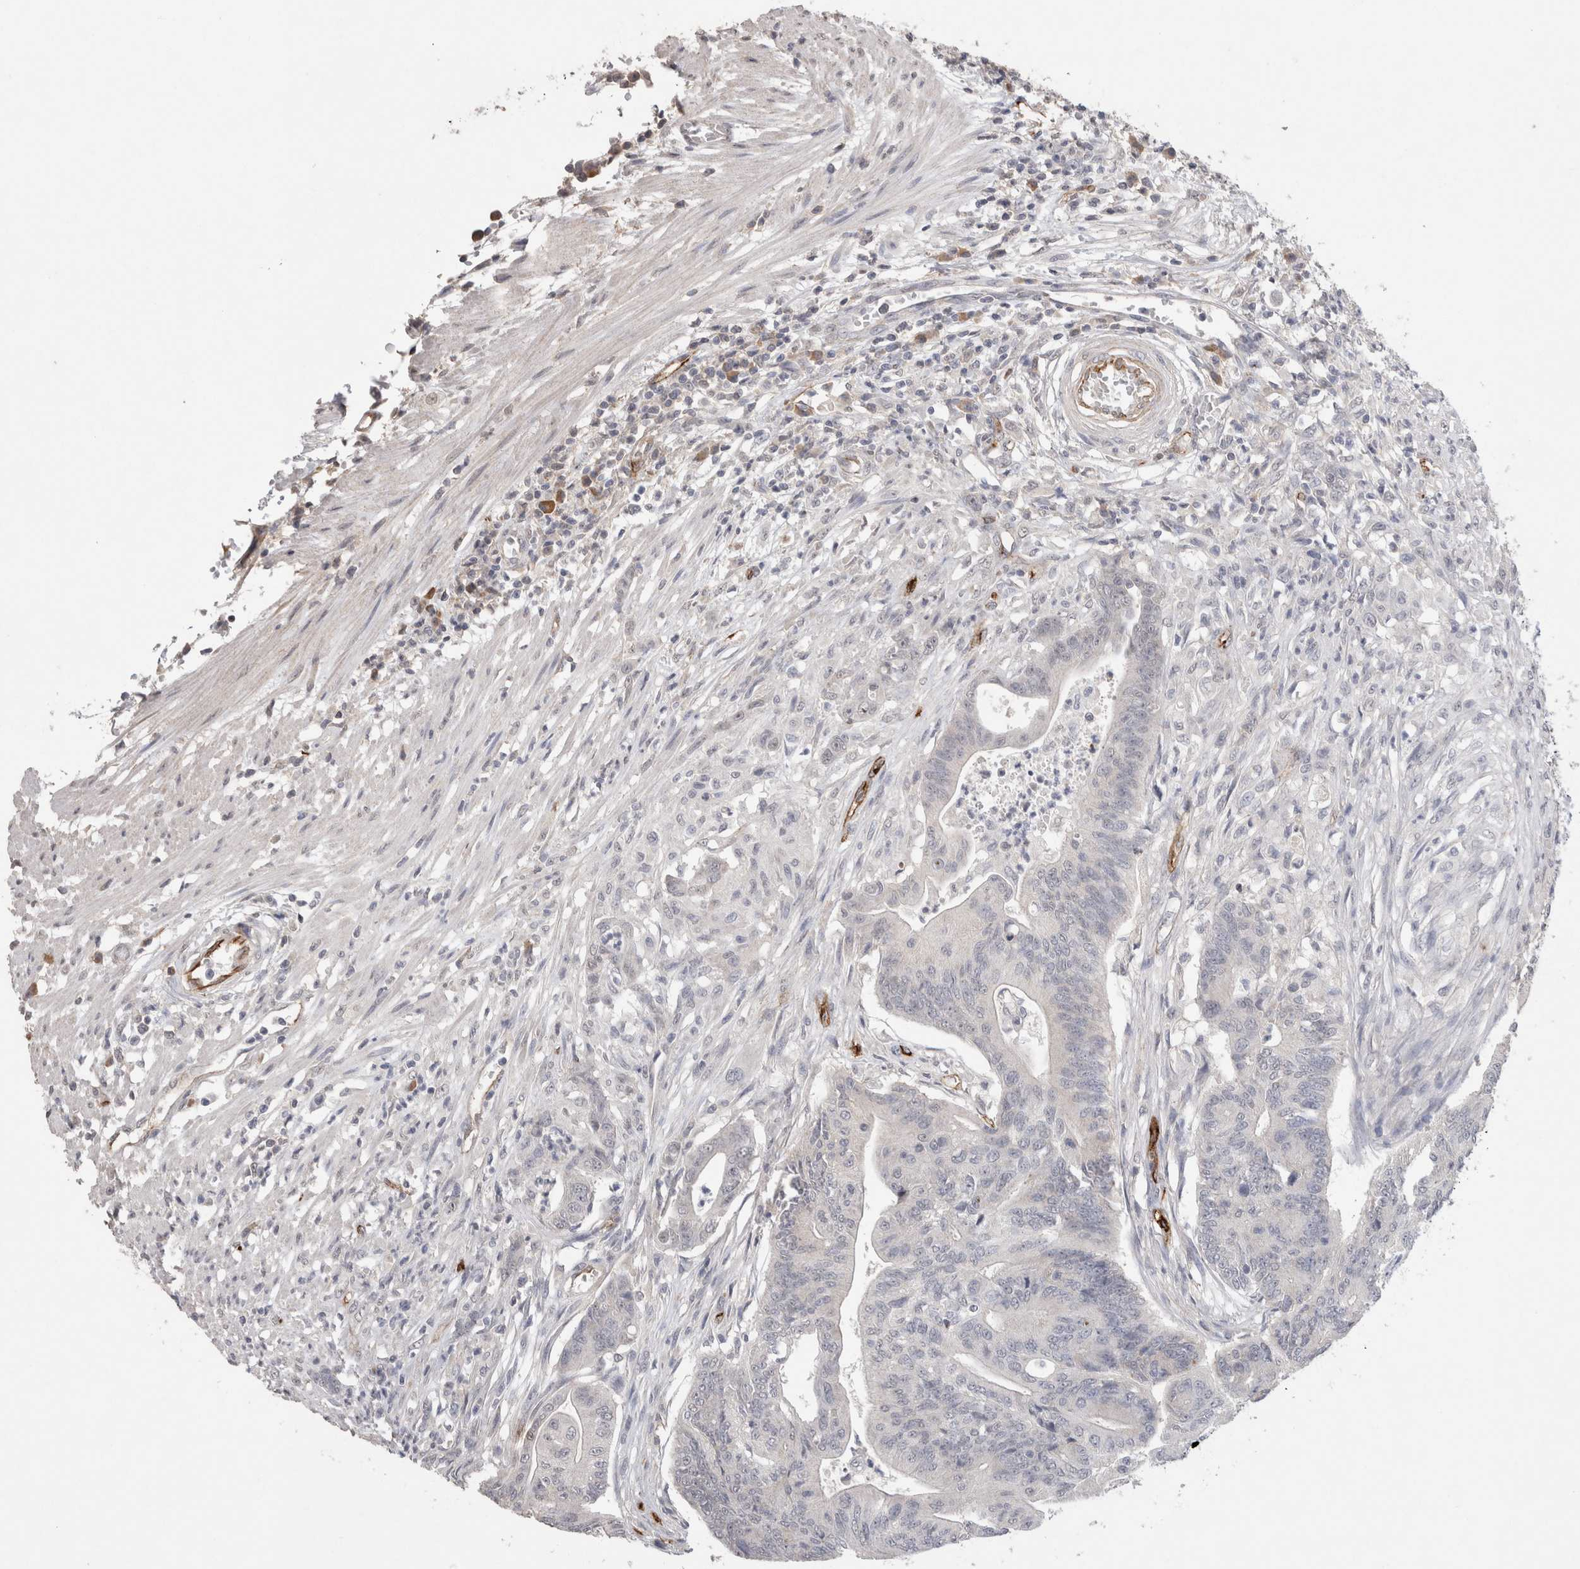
{"staining": {"intensity": "negative", "quantity": "none", "location": "none"}, "tissue": "colorectal cancer", "cell_type": "Tumor cells", "image_type": "cancer", "snomed": [{"axis": "morphology", "description": "Adenoma, NOS"}, {"axis": "morphology", "description": "Adenocarcinoma, NOS"}, {"axis": "topography", "description": "Colon"}], "caption": "Human colorectal cancer (adenocarcinoma) stained for a protein using IHC reveals no expression in tumor cells.", "gene": "CDH13", "patient": {"sex": "male", "age": 79}}